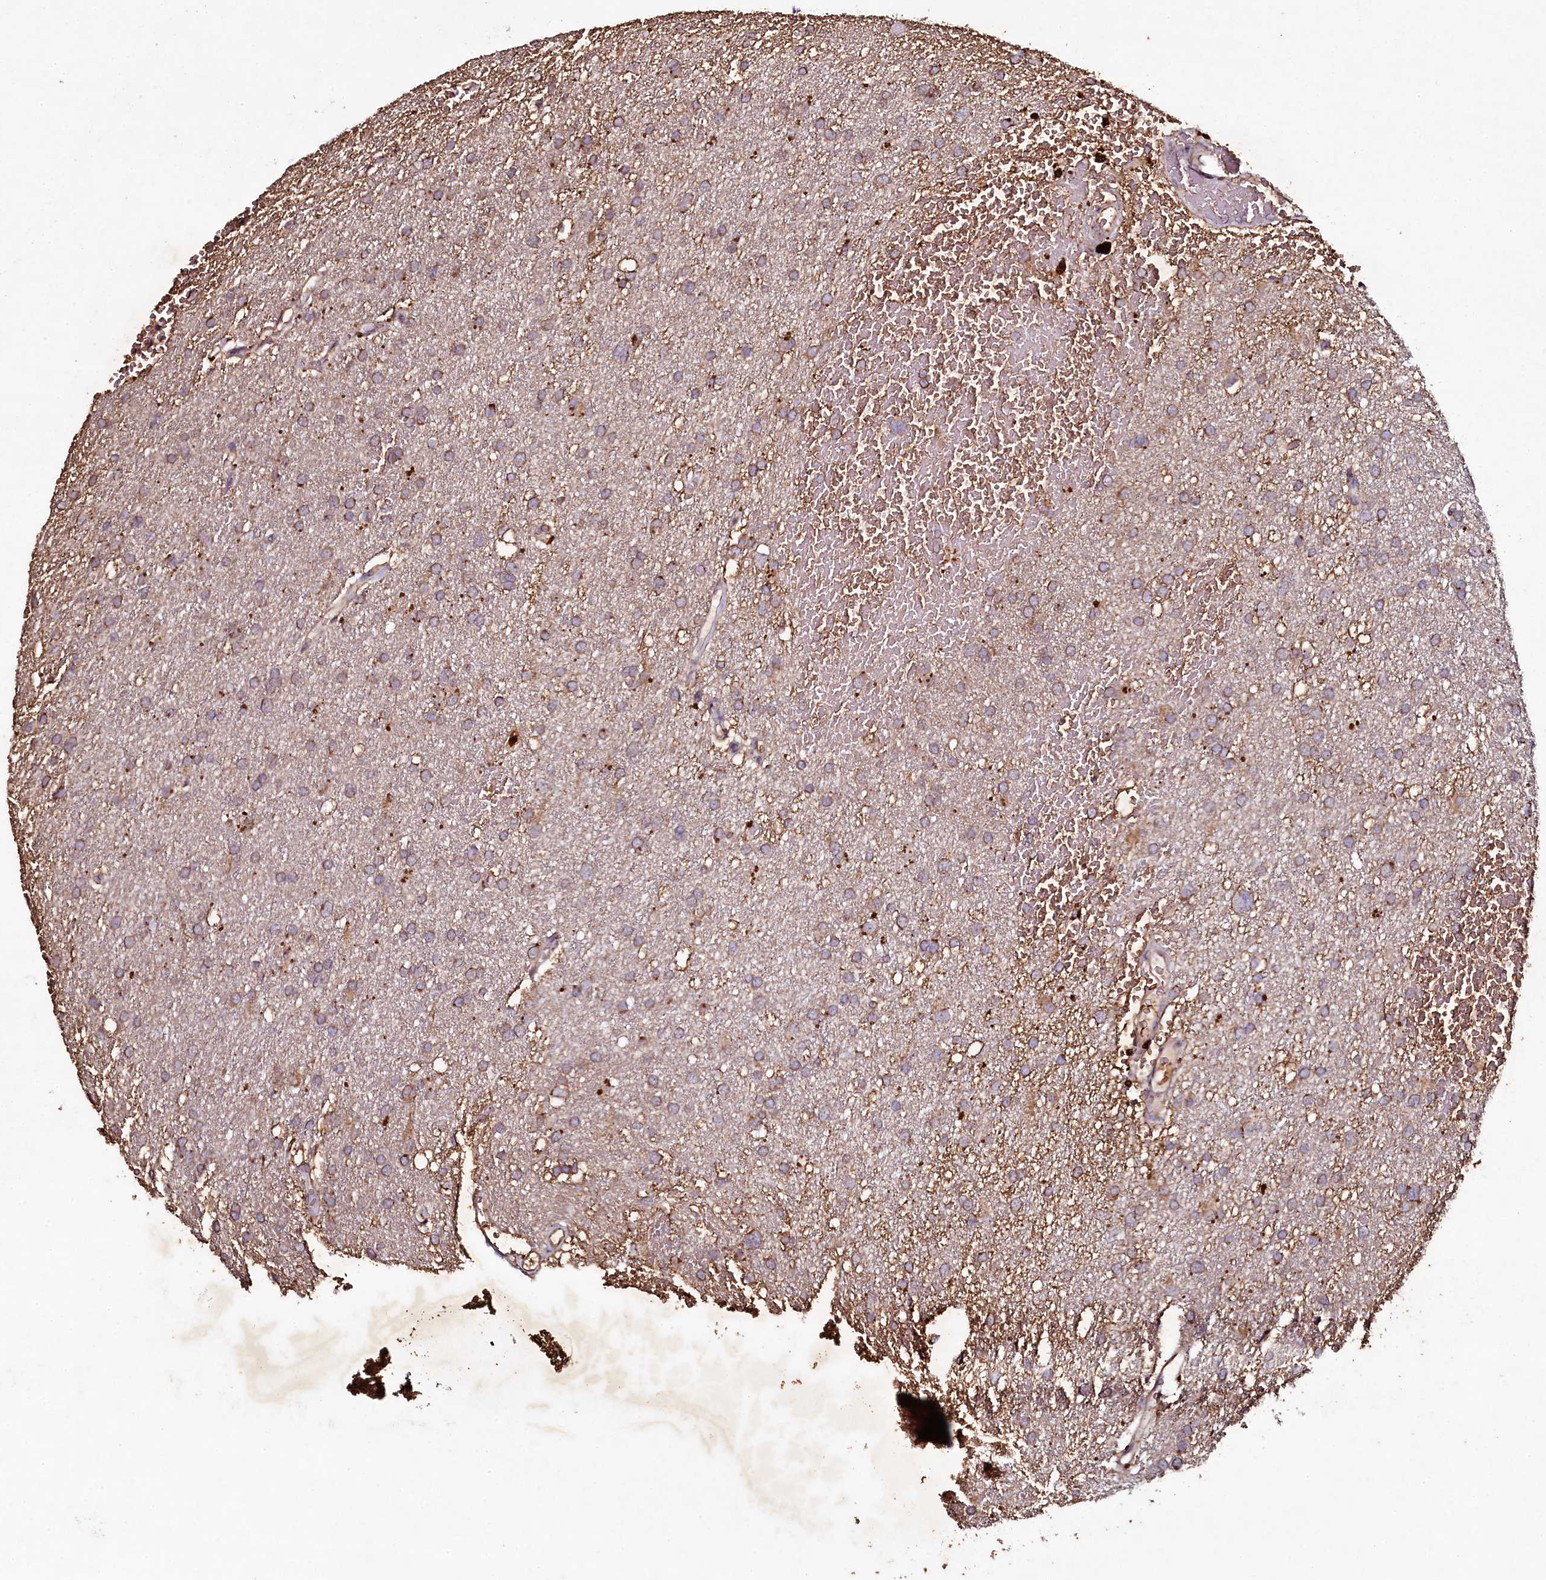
{"staining": {"intensity": "moderate", "quantity": "<25%", "location": "cytoplasmic/membranous"}, "tissue": "glioma", "cell_type": "Tumor cells", "image_type": "cancer", "snomed": [{"axis": "morphology", "description": "Glioma, malignant, High grade"}, {"axis": "topography", "description": "Cerebral cortex"}], "caption": "IHC image of neoplastic tissue: human malignant glioma (high-grade) stained using IHC shows low levels of moderate protein expression localized specifically in the cytoplasmic/membranous of tumor cells, appearing as a cytoplasmic/membranous brown color.", "gene": "SEC24C", "patient": {"sex": "female", "age": 36}}